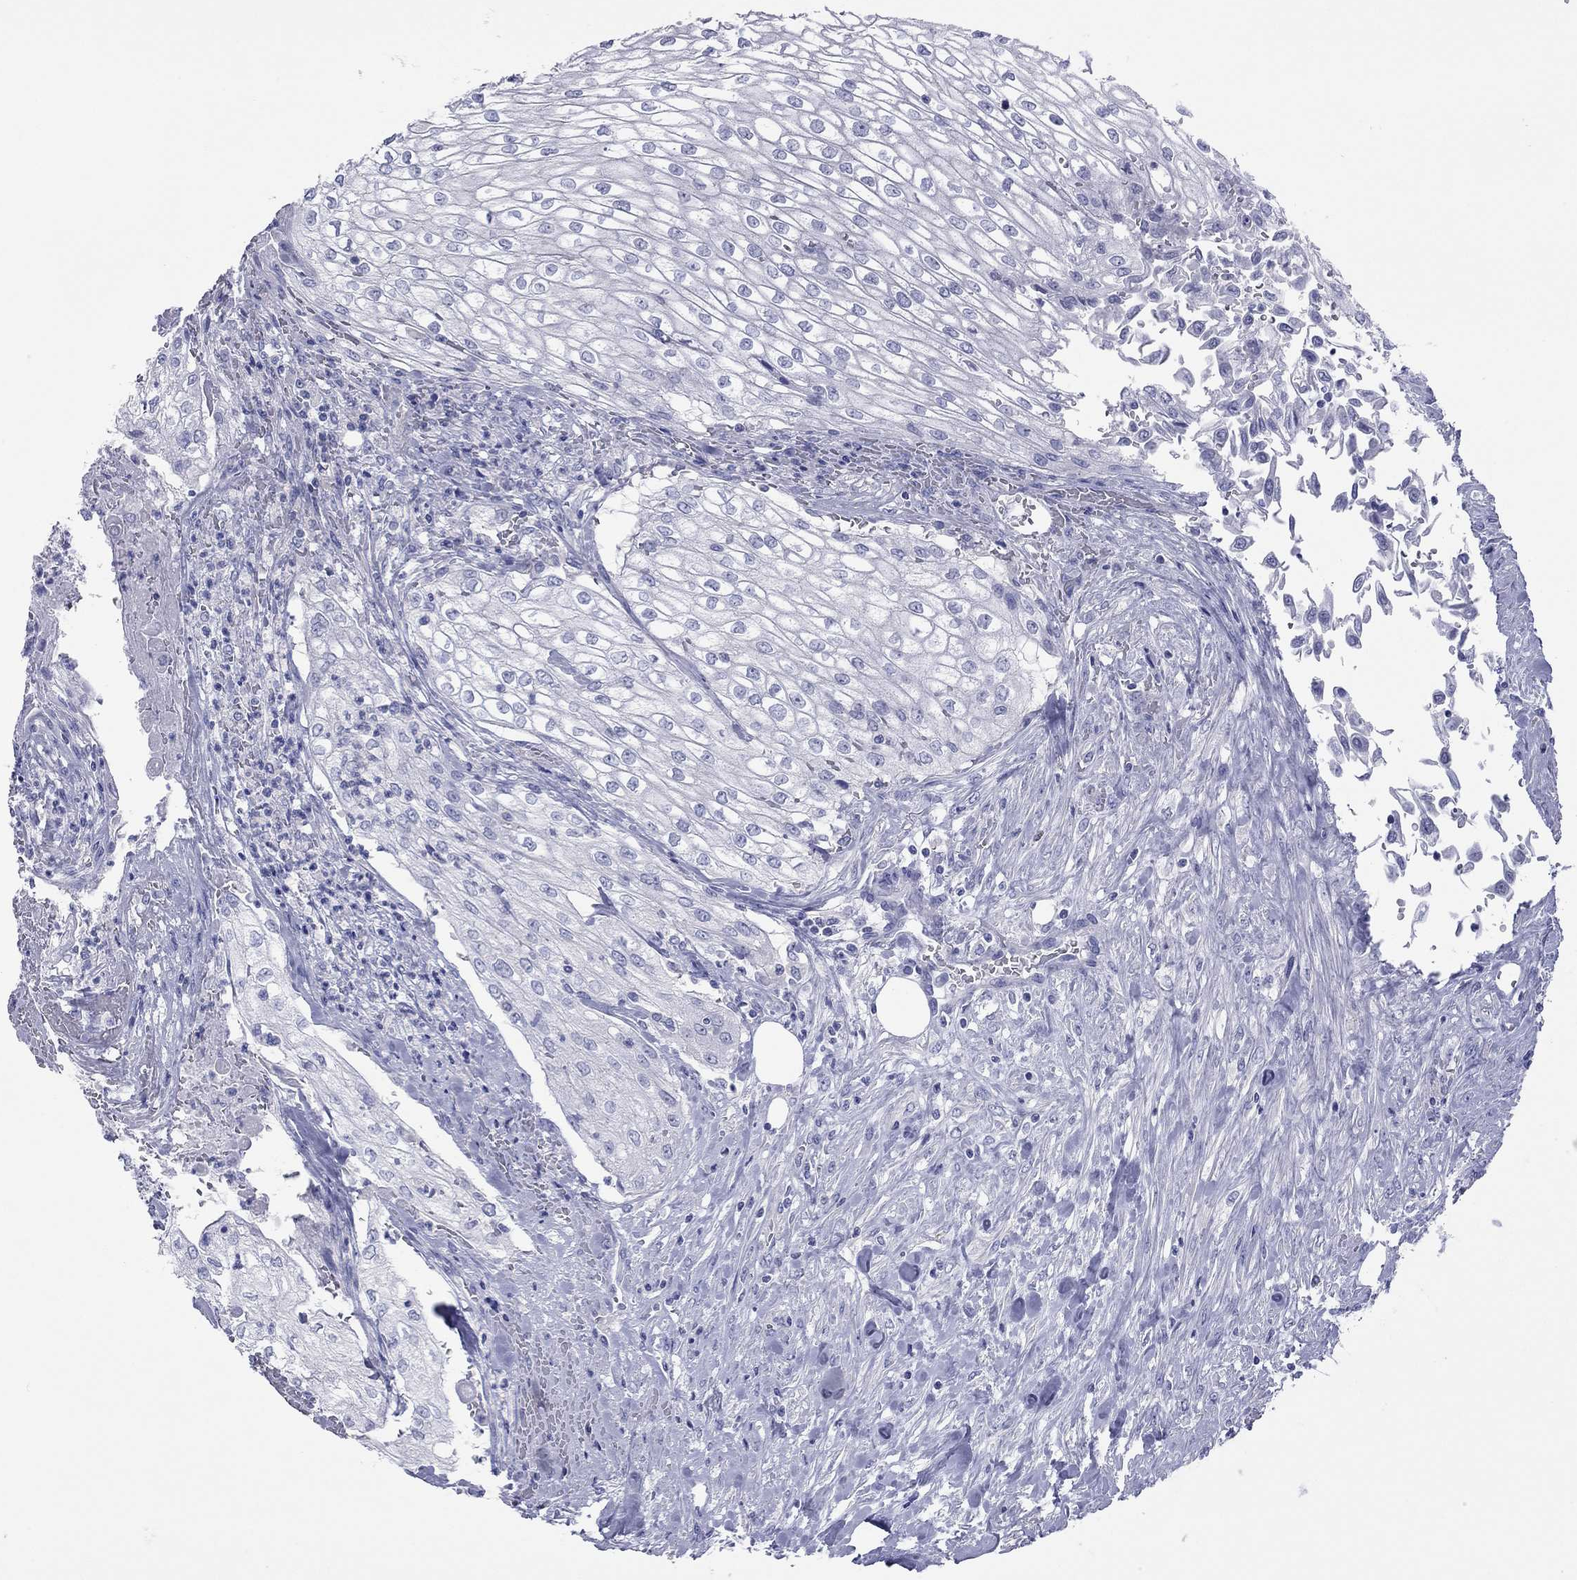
{"staining": {"intensity": "negative", "quantity": "none", "location": "none"}, "tissue": "urothelial cancer", "cell_type": "Tumor cells", "image_type": "cancer", "snomed": [{"axis": "morphology", "description": "Urothelial carcinoma, High grade"}, {"axis": "topography", "description": "Urinary bladder"}], "caption": "Immunohistochemistry histopathology image of urothelial cancer stained for a protein (brown), which shows no expression in tumor cells.", "gene": "ACTL7B", "patient": {"sex": "male", "age": 62}}